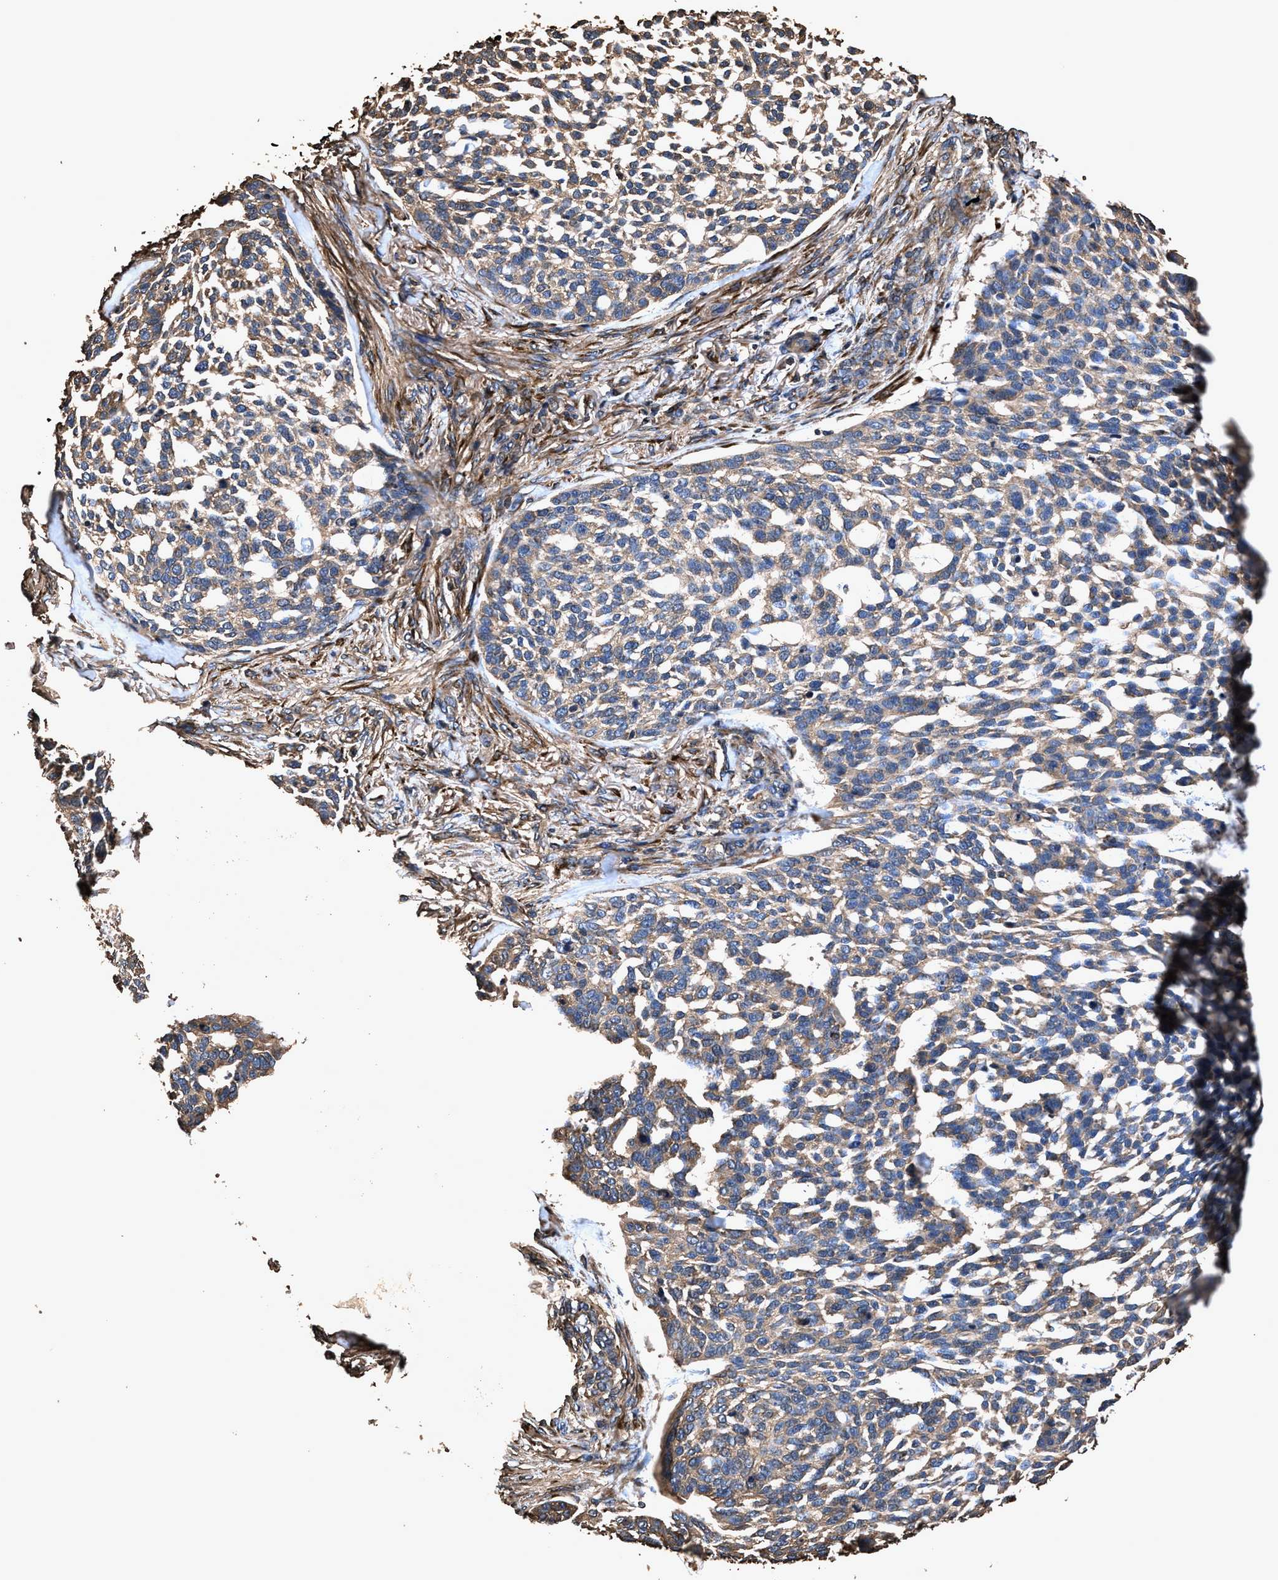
{"staining": {"intensity": "weak", "quantity": ">75%", "location": "cytoplasmic/membranous"}, "tissue": "skin cancer", "cell_type": "Tumor cells", "image_type": "cancer", "snomed": [{"axis": "morphology", "description": "Basal cell carcinoma"}, {"axis": "topography", "description": "Skin"}], "caption": "Immunohistochemistry (DAB (3,3'-diaminobenzidine)) staining of skin cancer (basal cell carcinoma) reveals weak cytoplasmic/membranous protein positivity in approximately >75% of tumor cells.", "gene": "ZMYND19", "patient": {"sex": "female", "age": 64}}